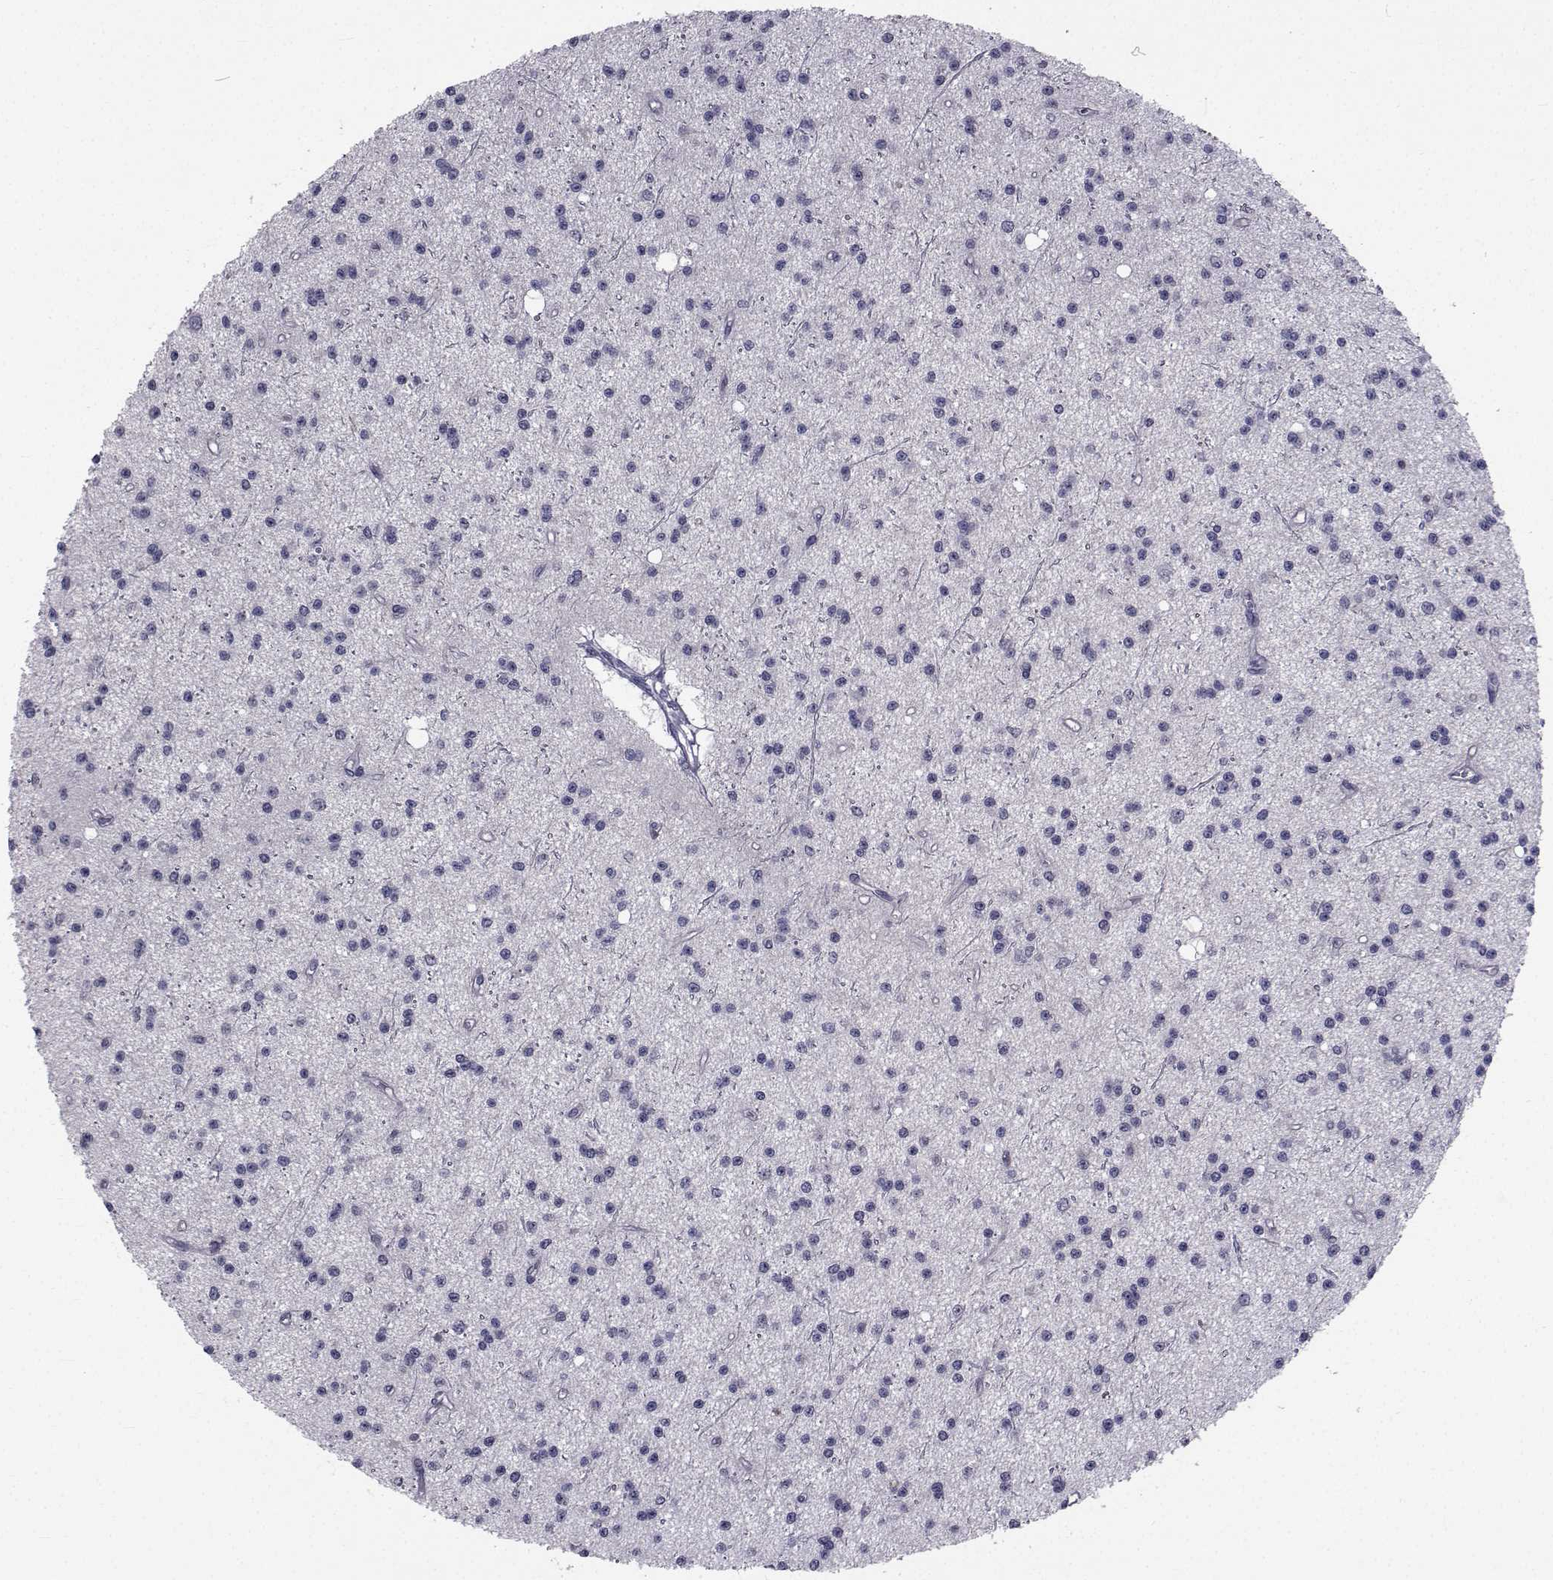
{"staining": {"intensity": "negative", "quantity": "none", "location": "none"}, "tissue": "glioma", "cell_type": "Tumor cells", "image_type": "cancer", "snomed": [{"axis": "morphology", "description": "Glioma, malignant, Low grade"}, {"axis": "topography", "description": "Brain"}], "caption": "The immunohistochemistry (IHC) photomicrograph has no significant staining in tumor cells of glioma tissue.", "gene": "SLC30A10", "patient": {"sex": "male", "age": 27}}